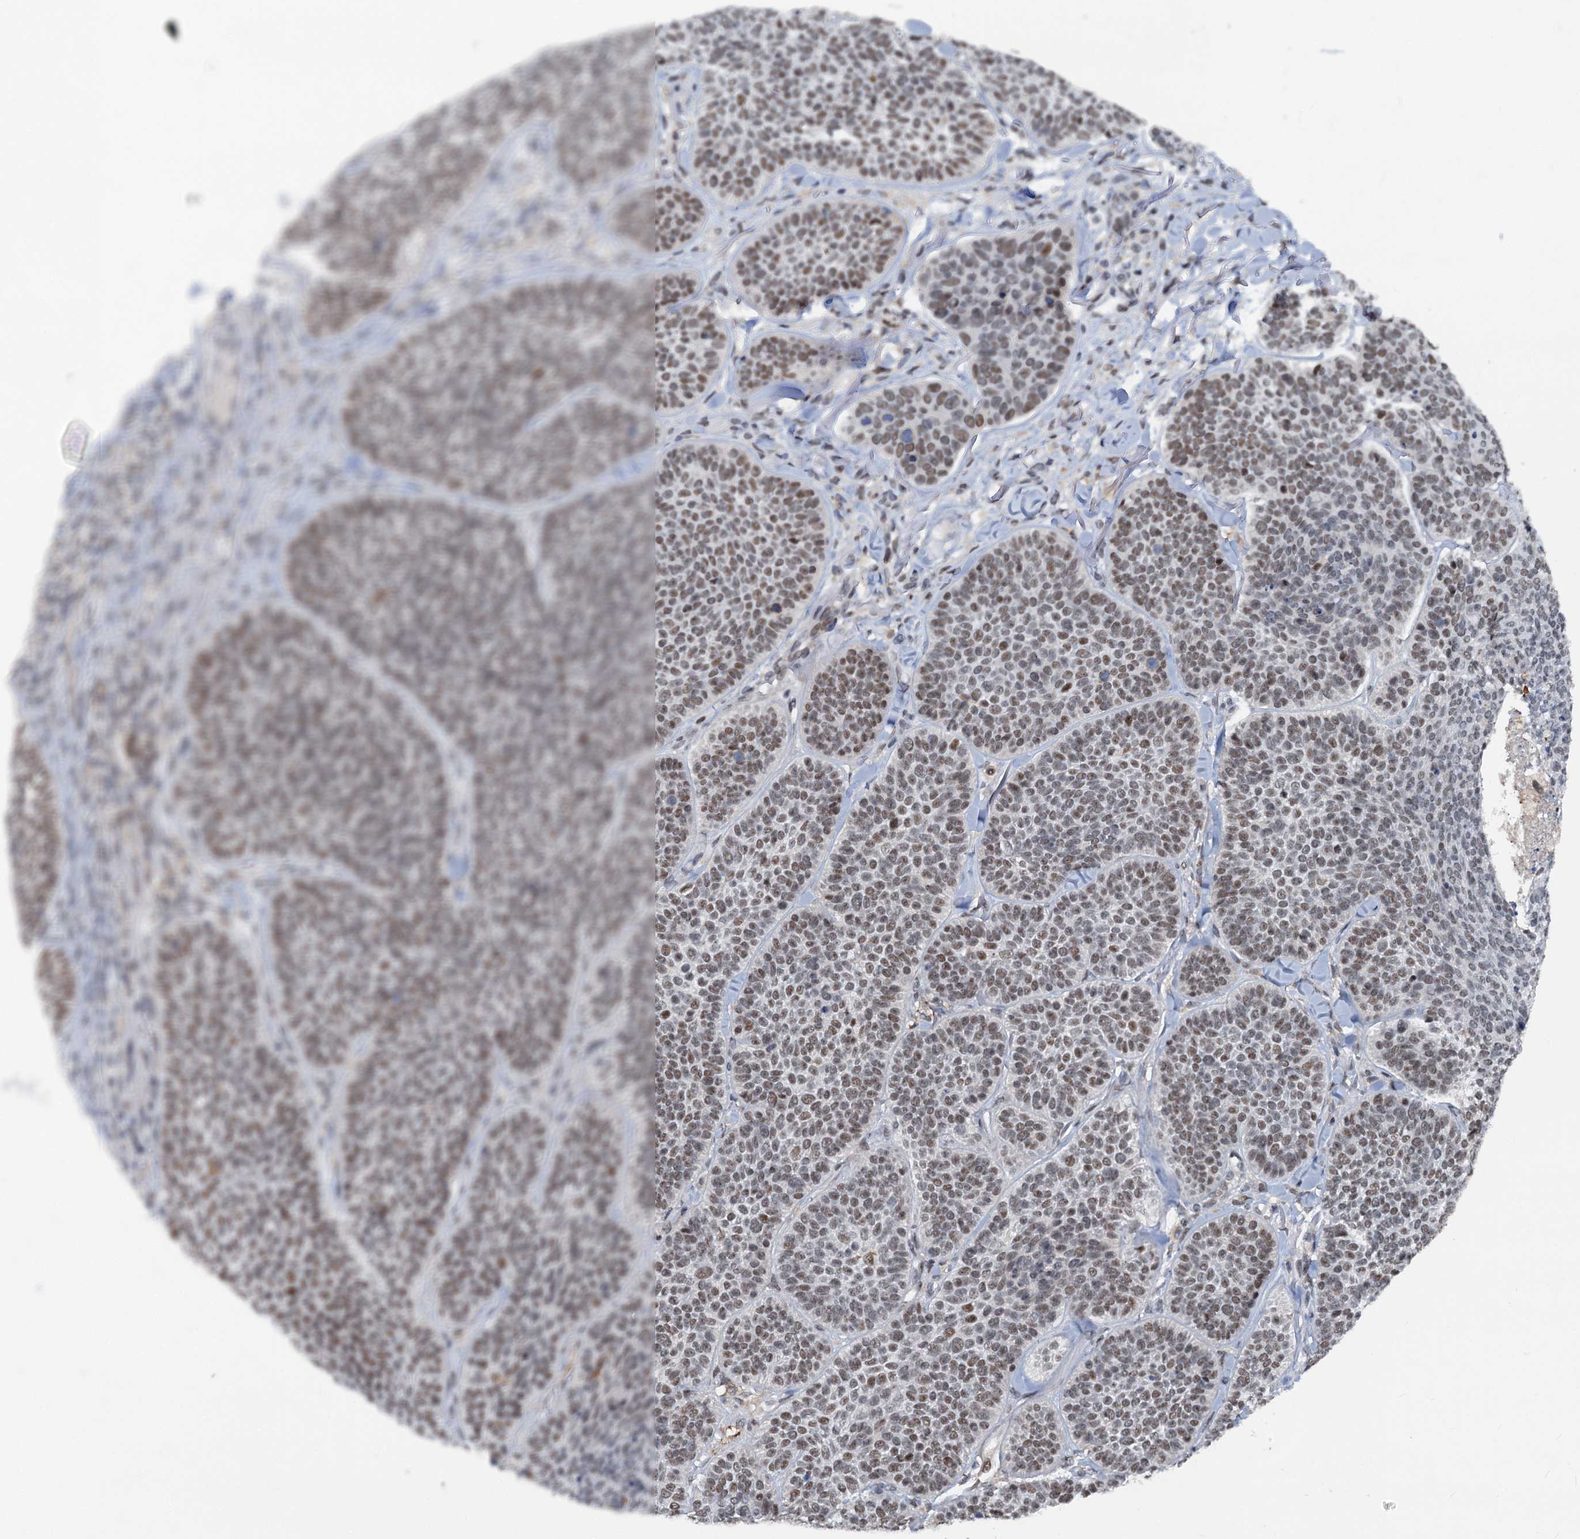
{"staining": {"intensity": "weak", "quantity": ">75%", "location": "nuclear"}, "tissue": "skin cancer", "cell_type": "Tumor cells", "image_type": "cancer", "snomed": [{"axis": "morphology", "description": "Basal cell carcinoma"}, {"axis": "topography", "description": "Skin"}], "caption": "Weak nuclear protein expression is identified in about >75% of tumor cells in skin cancer. (brown staining indicates protein expression, while blue staining denotes nuclei).", "gene": "PHF8", "patient": {"sex": "male", "age": 85}}